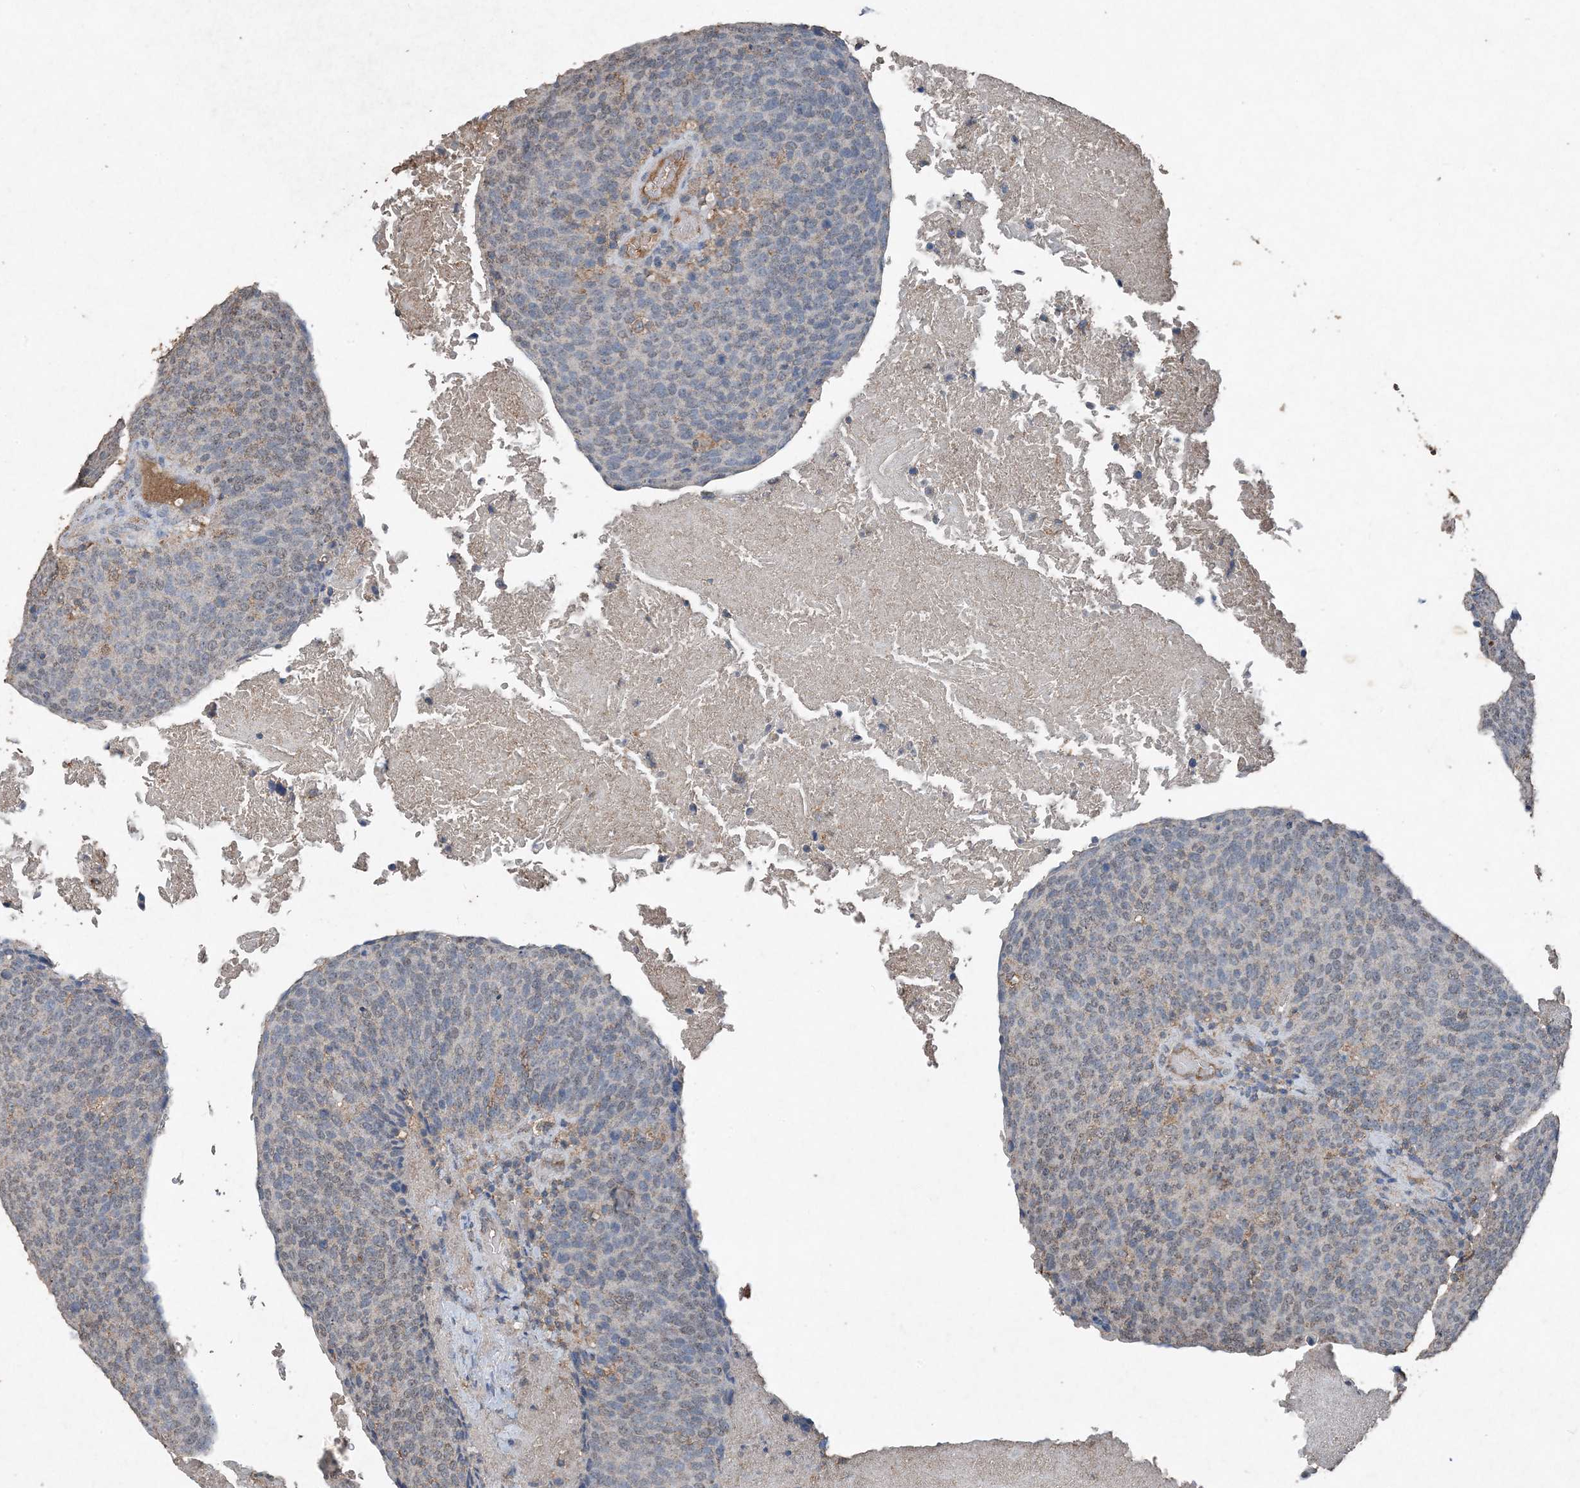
{"staining": {"intensity": "negative", "quantity": "none", "location": "none"}, "tissue": "head and neck cancer", "cell_type": "Tumor cells", "image_type": "cancer", "snomed": [{"axis": "morphology", "description": "Squamous cell carcinoma, NOS"}, {"axis": "morphology", "description": "Squamous cell carcinoma, metastatic, NOS"}, {"axis": "topography", "description": "Lymph node"}, {"axis": "topography", "description": "Head-Neck"}], "caption": "IHC photomicrograph of human squamous cell carcinoma (head and neck) stained for a protein (brown), which demonstrates no expression in tumor cells. (DAB IHC, high magnification).", "gene": "FCN3", "patient": {"sex": "male", "age": 62}}